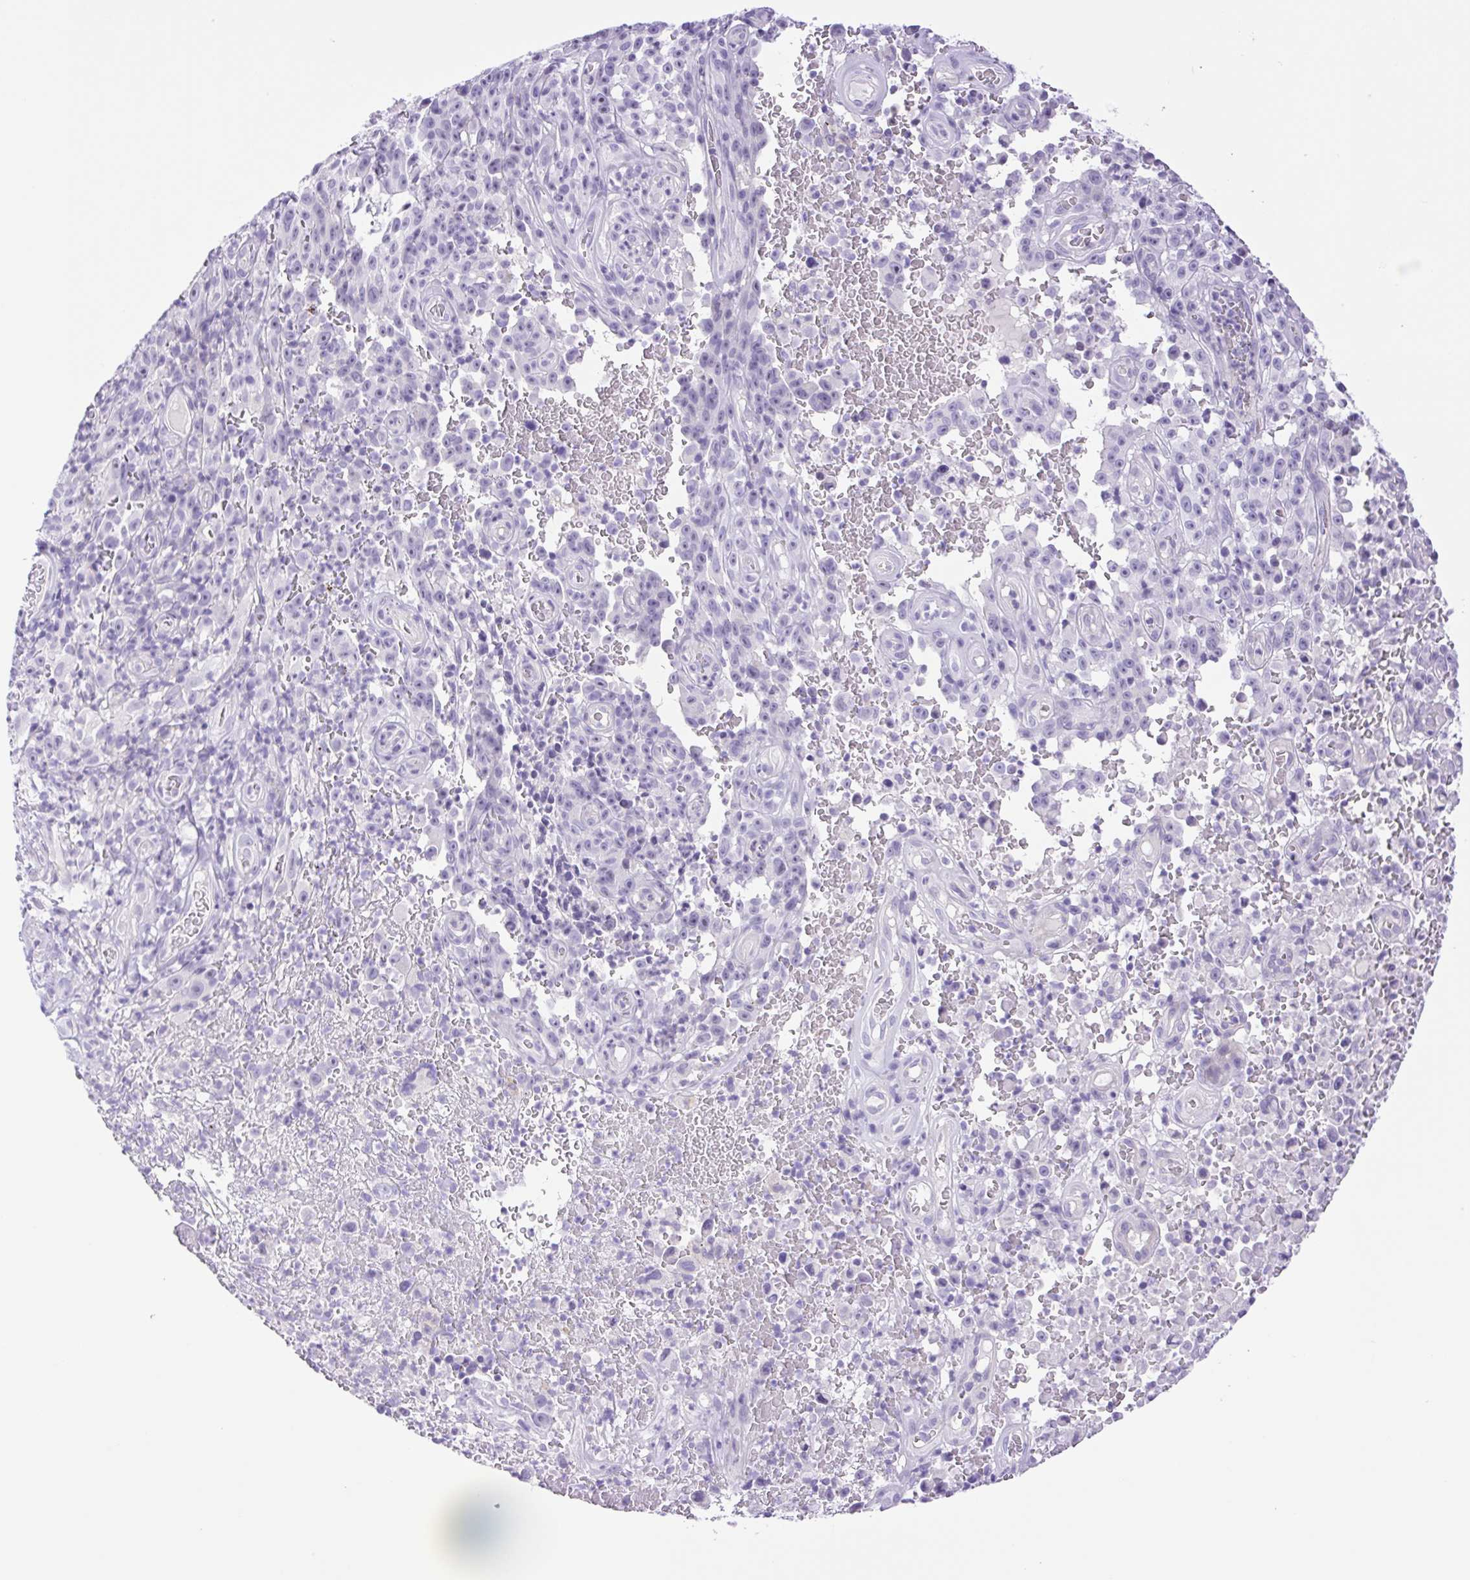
{"staining": {"intensity": "negative", "quantity": "none", "location": "none"}, "tissue": "melanoma", "cell_type": "Tumor cells", "image_type": "cancer", "snomed": [{"axis": "morphology", "description": "Malignant melanoma, NOS"}, {"axis": "topography", "description": "Skin"}], "caption": "A high-resolution micrograph shows IHC staining of melanoma, which reveals no significant staining in tumor cells. The staining was performed using DAB (3,3'-diaminobenzidine) to visualize the protein expression in brown, while the nuclei were stained in blue with hematoxylin (Magnification: 20x).", "gene": "CDSN", "patient": {"sex": "female", "age": 82}}